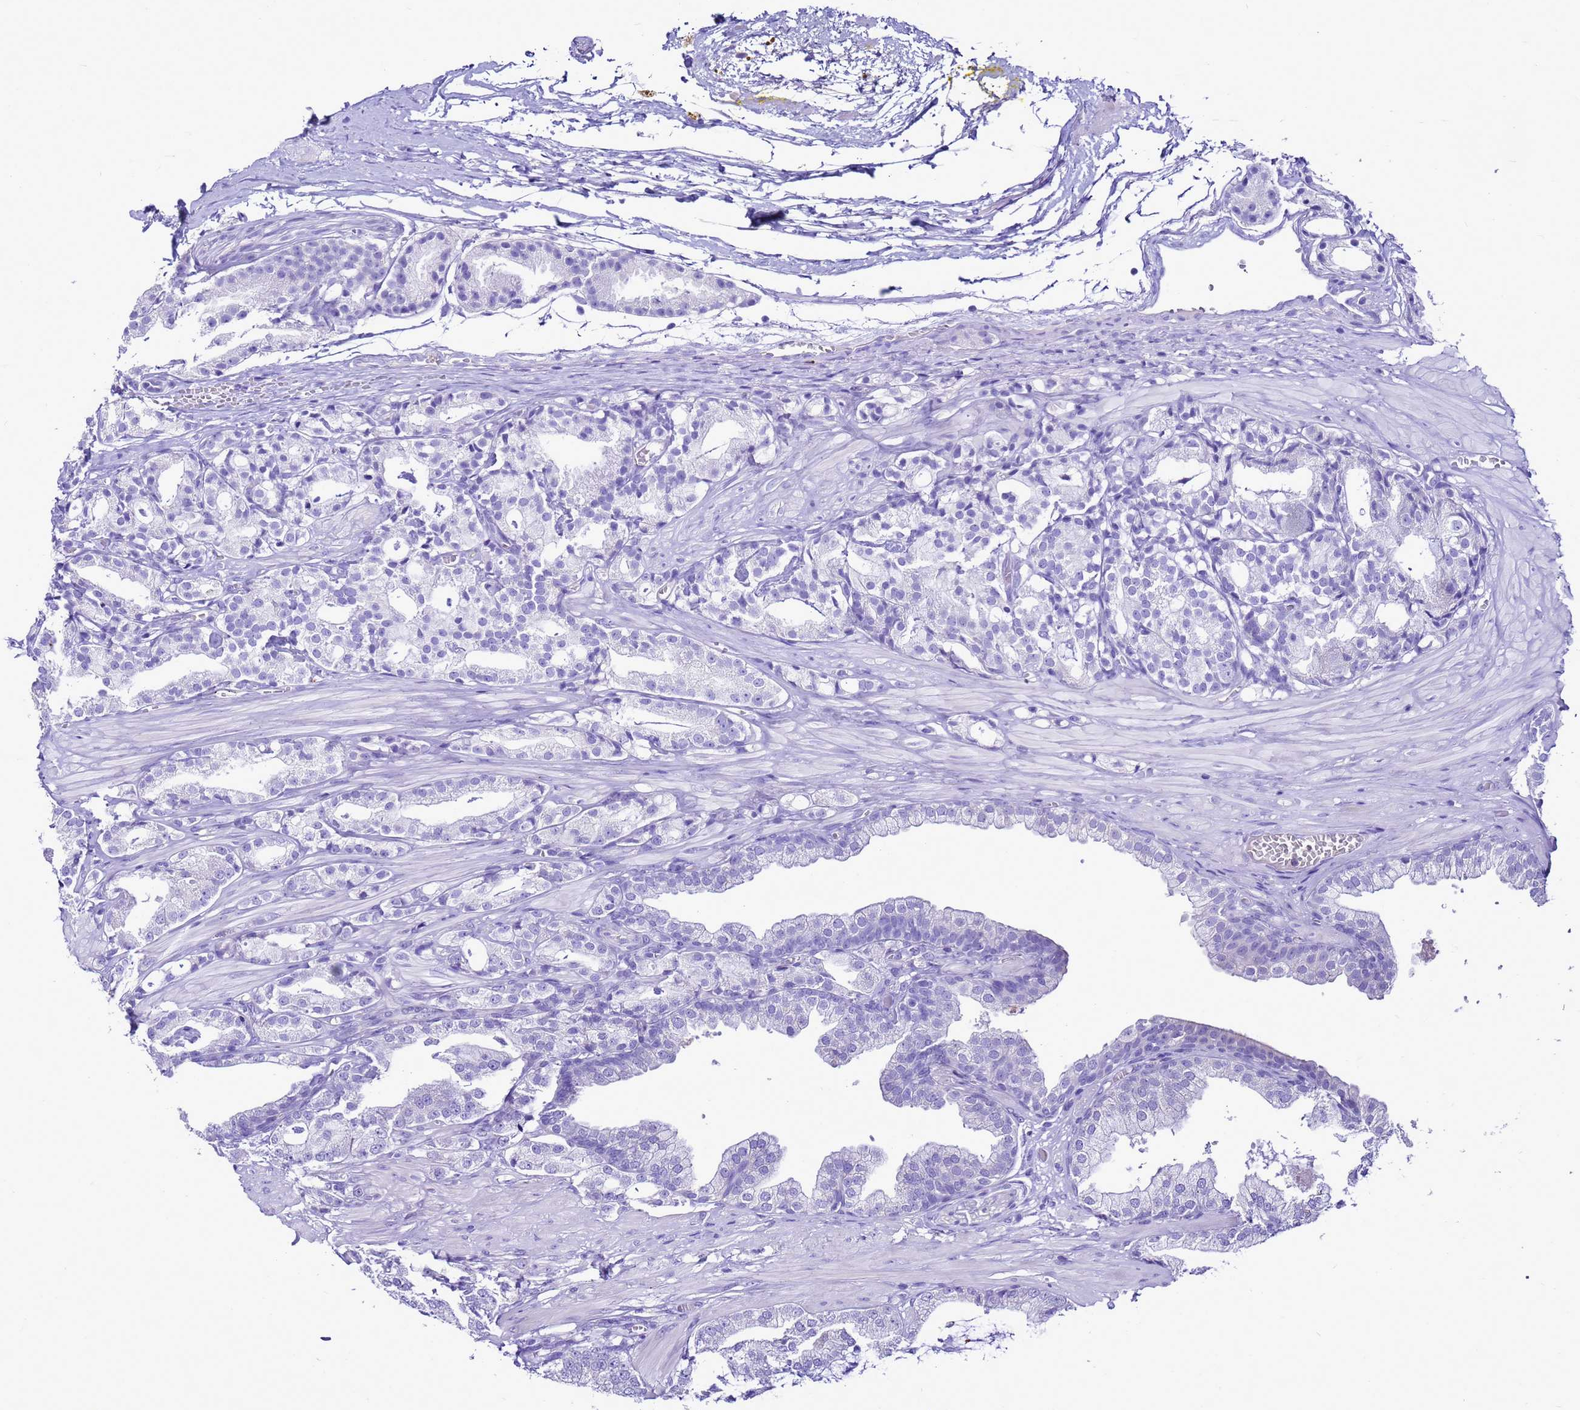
{"staining": {"intensity": "negative", "quantity": "none", "location": "none"}, "tissue": "prostate cancer", "cell_type": "Tumor cells", "image_type": "cancer", "snomed": [{"axis": "morphology", "description": "Adenocarcinoma, High grade"}, {"axis": "topography", "description": "Prostate"}], "caption": "Prostate adenocarcinoma (high-grade) stained for a protein using immunohistochemistry (IHC) reveals no positivity tumor cells.", "gene": "BEST2", "patient": {"sex": "male", "age": 71}}